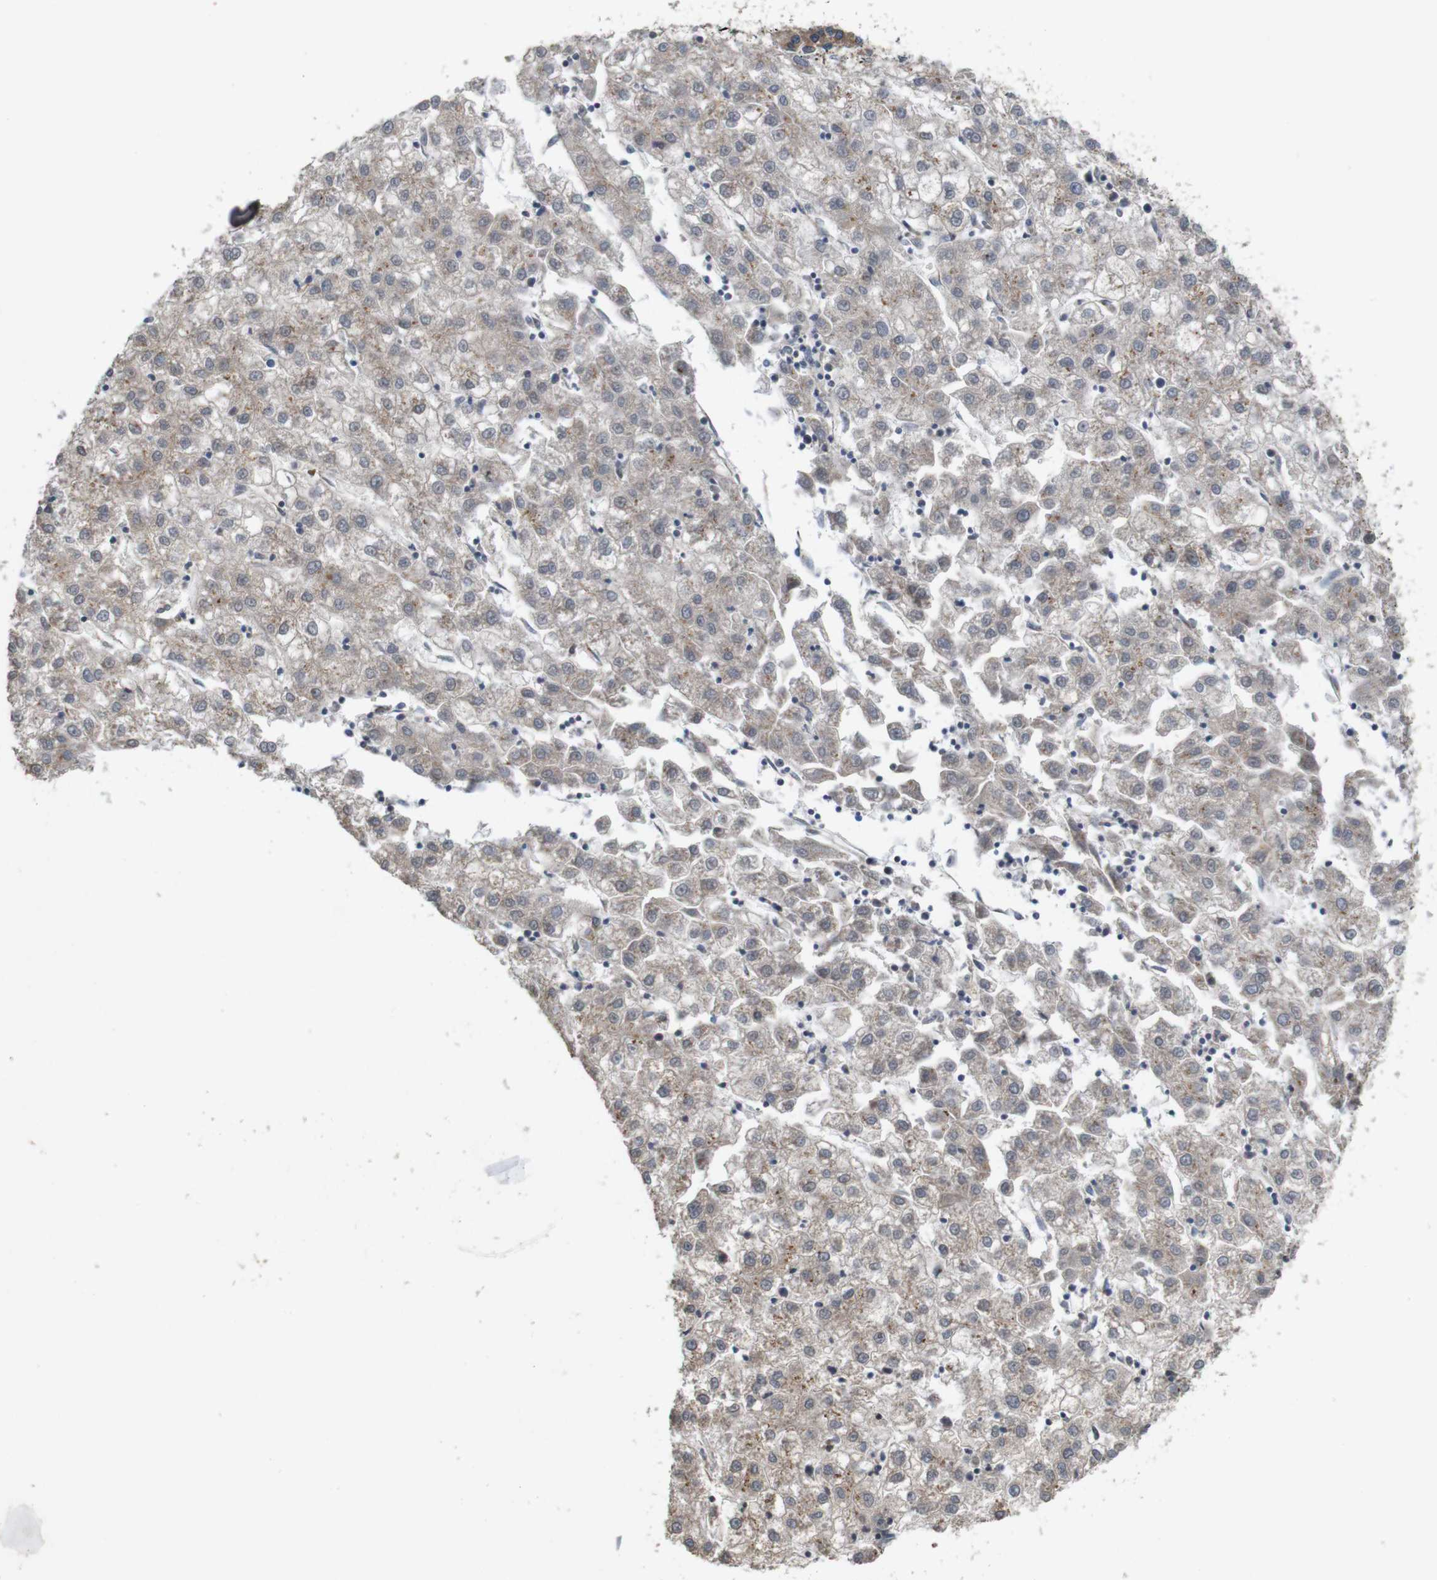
{"staining": {"intensity": "weak", "quantity": ">75%", "location": "cytoplasmic/membranous"}, "tissue": "liver cancer", "cell_type": "Tumor cells", "image_type": "cancer", "snomed": [{"axis": "morphology", "description": "Carcinoma, Hepatocellular, NOS"}, {"axis": "topography", "description": "Liver"}], "caption": "Brown immunohistochemical staining in human liver cancer (hepatocellular carcinoma) exhibits weak cytoplasmic/membranous expression in approximately >75% of tumor cells.", "gene": "EFCAB14", "patient": {"sex": "male", "age": 72}}